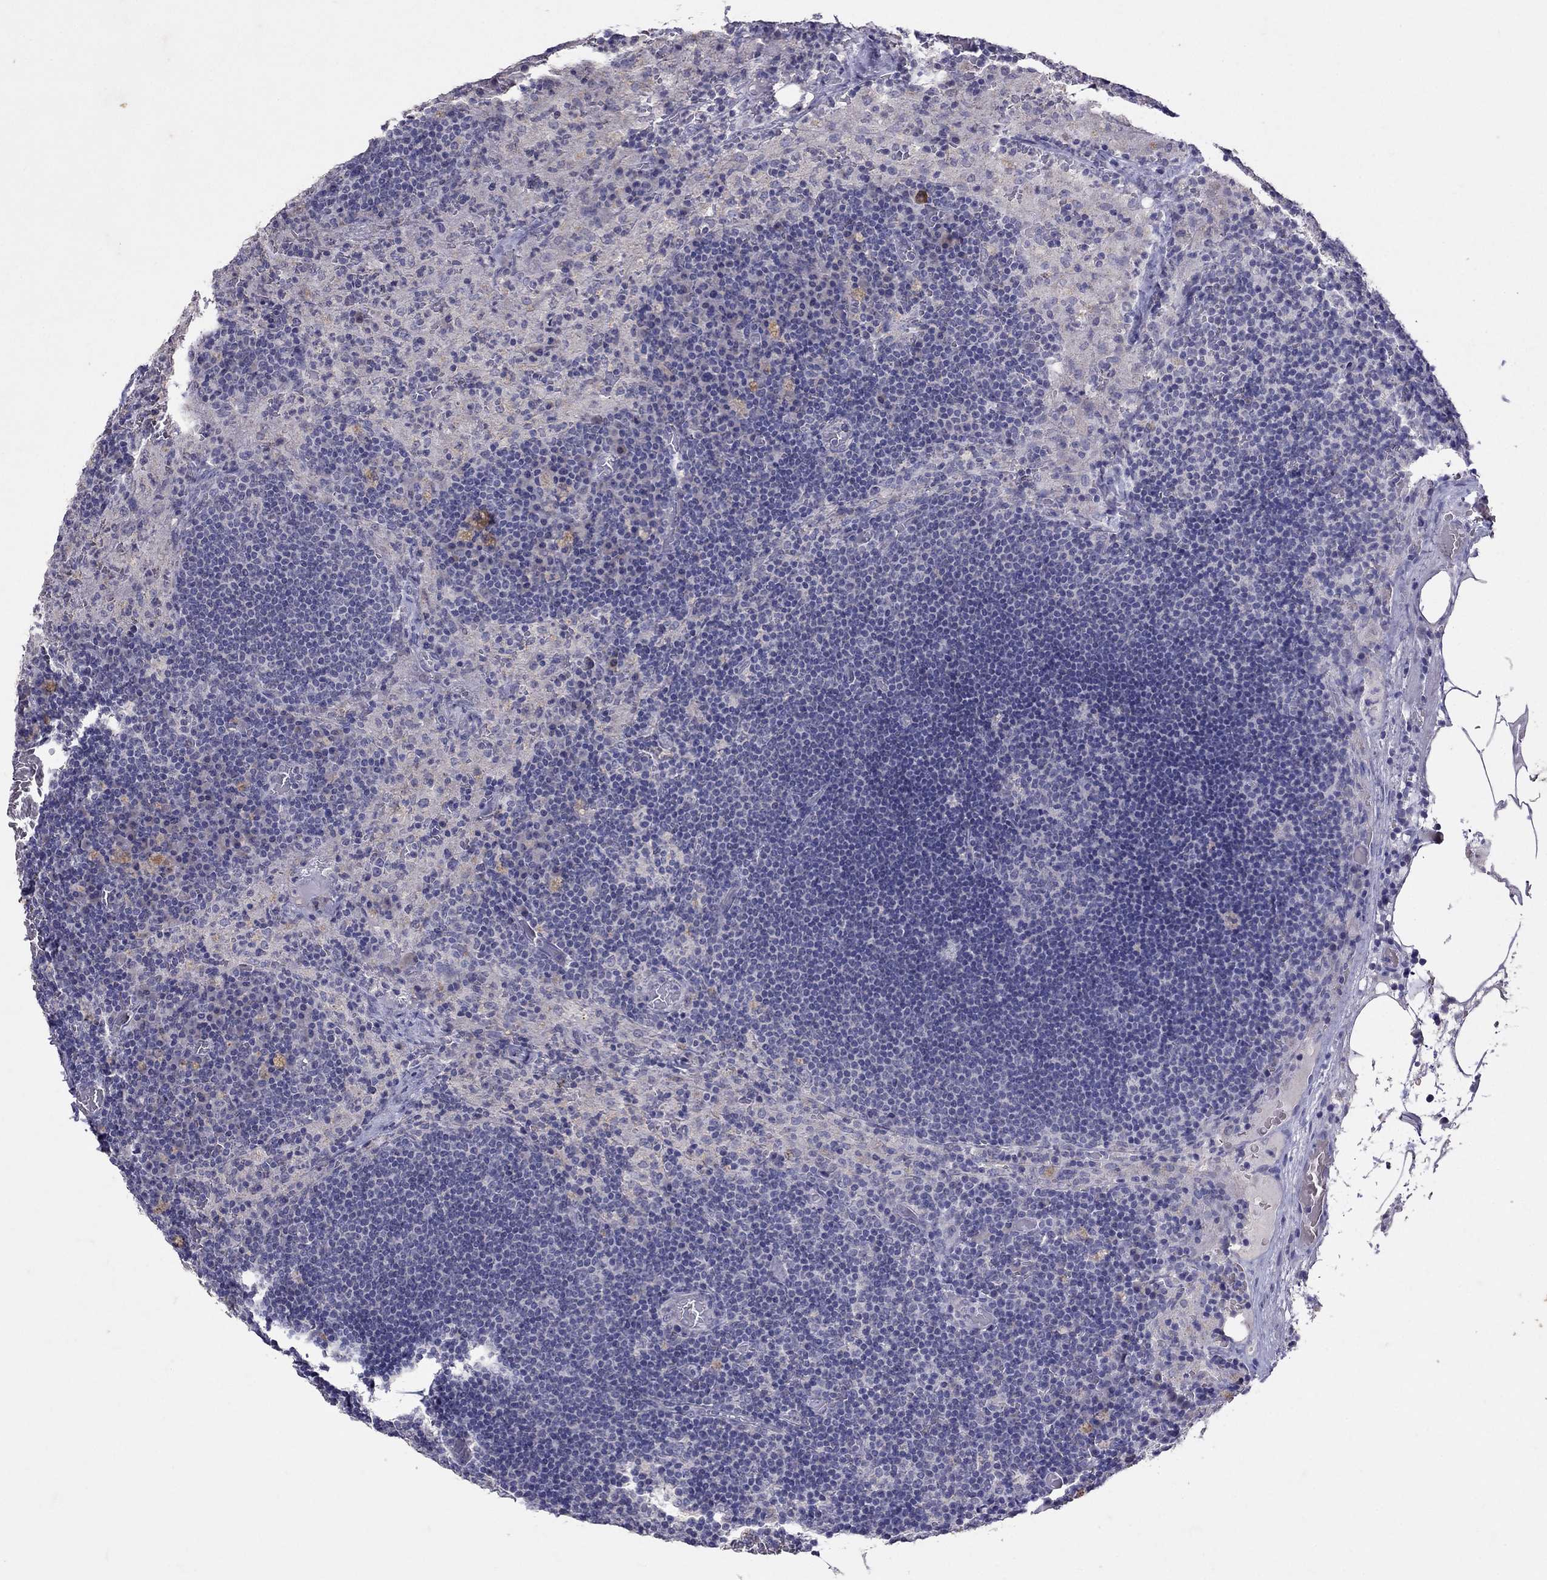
{"staining": {"intensity": "negative", "quantity": "none", "location": "none"}, "tissue": "lymph node", "cell_type": "Germinal center cells", "image_type": "normal", "snomed": [{"axis": "morphology", "description": "Normal tissue, NOS"}, {"axis": "topography", "description": "Lymph node"}], "caption": "Immunohistochemical staining of unremarkable human lymph node exhibits no significant positivity in germinal center cells. (DAB (3,3'-diaminobenzidine) immunohistochemistry (IHC), high magnification).", "gene": "FST", "patient": {"sex": "male", "age": 63}}